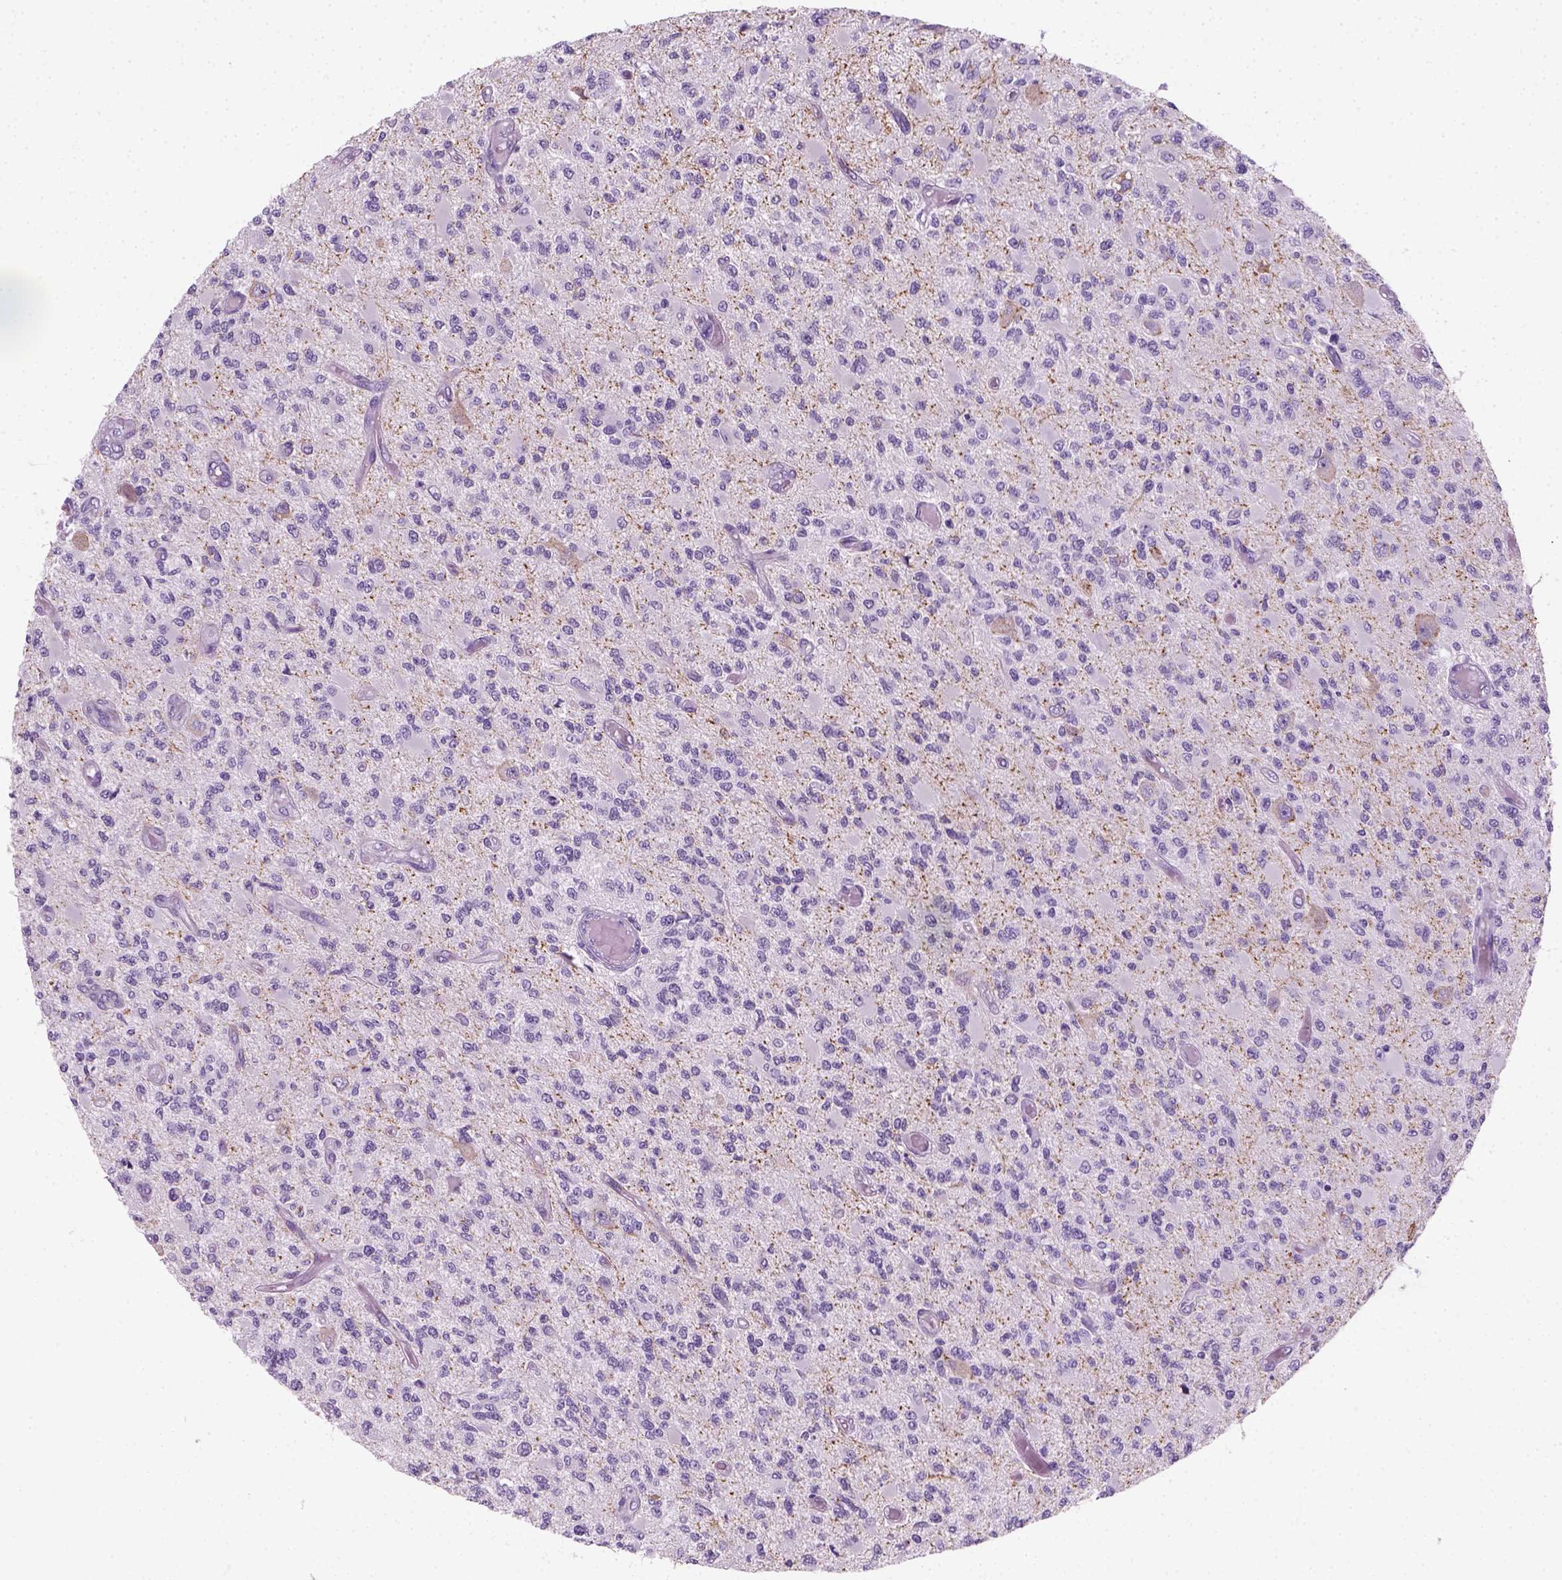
{"staining": {"intensity": "negative", "quantity": "none", "location": "none"}, "tissue": "glioma", "cell_type": "Tumor cells", "image_type": "cancer", "snomed": [{"axis": "morphology", "description": "Glioma, malignant, High grade"}, {"axis": "topography", "description": "Brain"}], "caption": "An image of glioma stained for a protein reveals no brown staining in tumor cells.", "gene": "SLC12A5", "patient": {"sex": "female", "age": 63}}